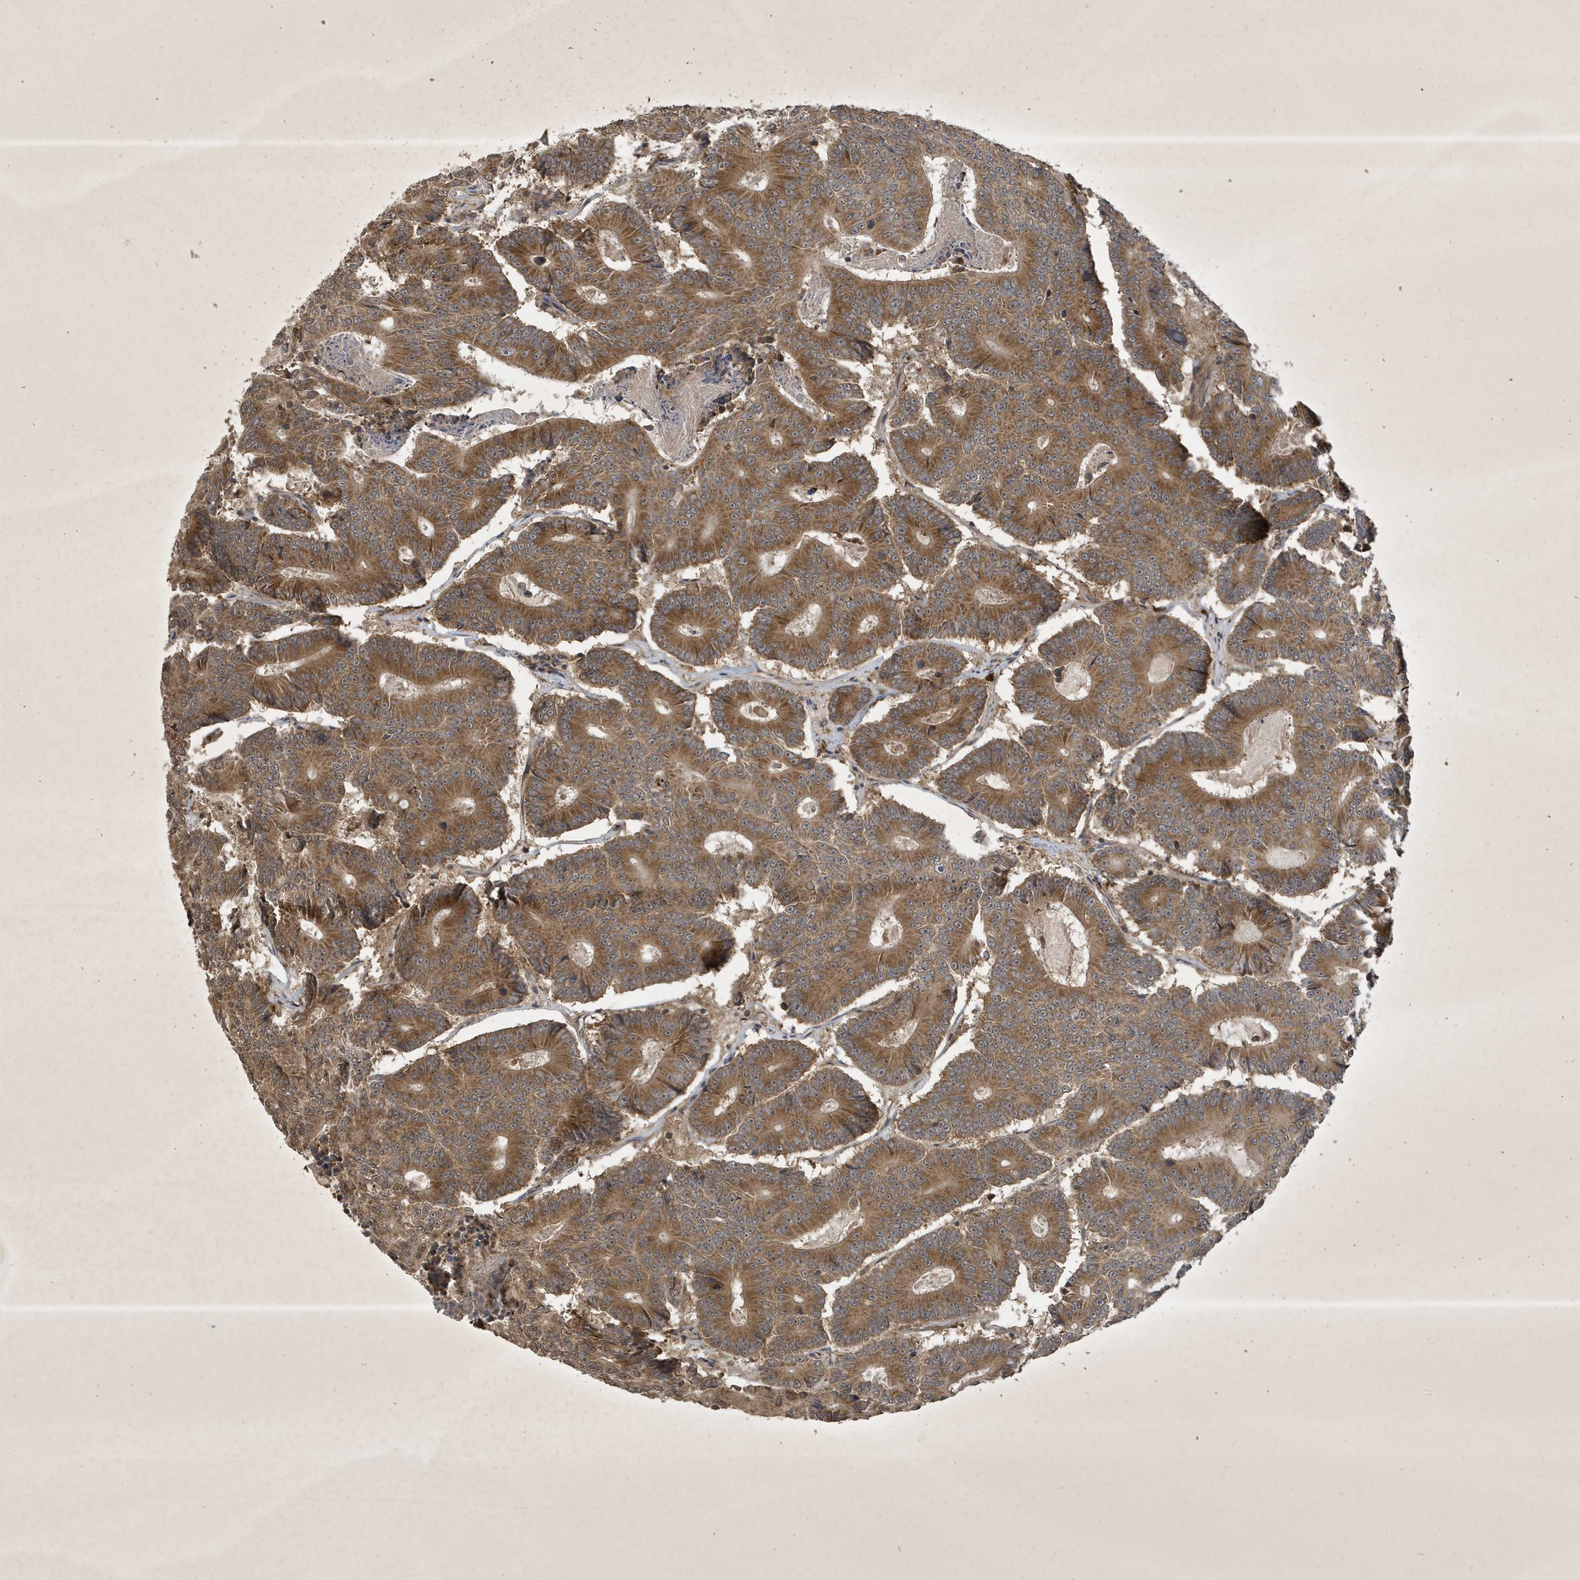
{"staining": {"intensity": "moderate", "quantity": ">75%", "location": "cytoplasmic/membranous"}, "tissue": "colorectal cancer", "cell_type": "Tumor cells", "image_type": "cancer", "snomed": [{"axis": "morphology", "description": "Adenocarcinoma, NOS"}, {"axis": "topography", "description": "Colon"}], "caption": "Immunohistochemical staining of colorectal cancer exhibits medium levels of moderate cytoplasmic/membranous protein expression in about >75% of tumor cells.", "gene": "STX10", "patient": {"sex": "male", "age": 83}}